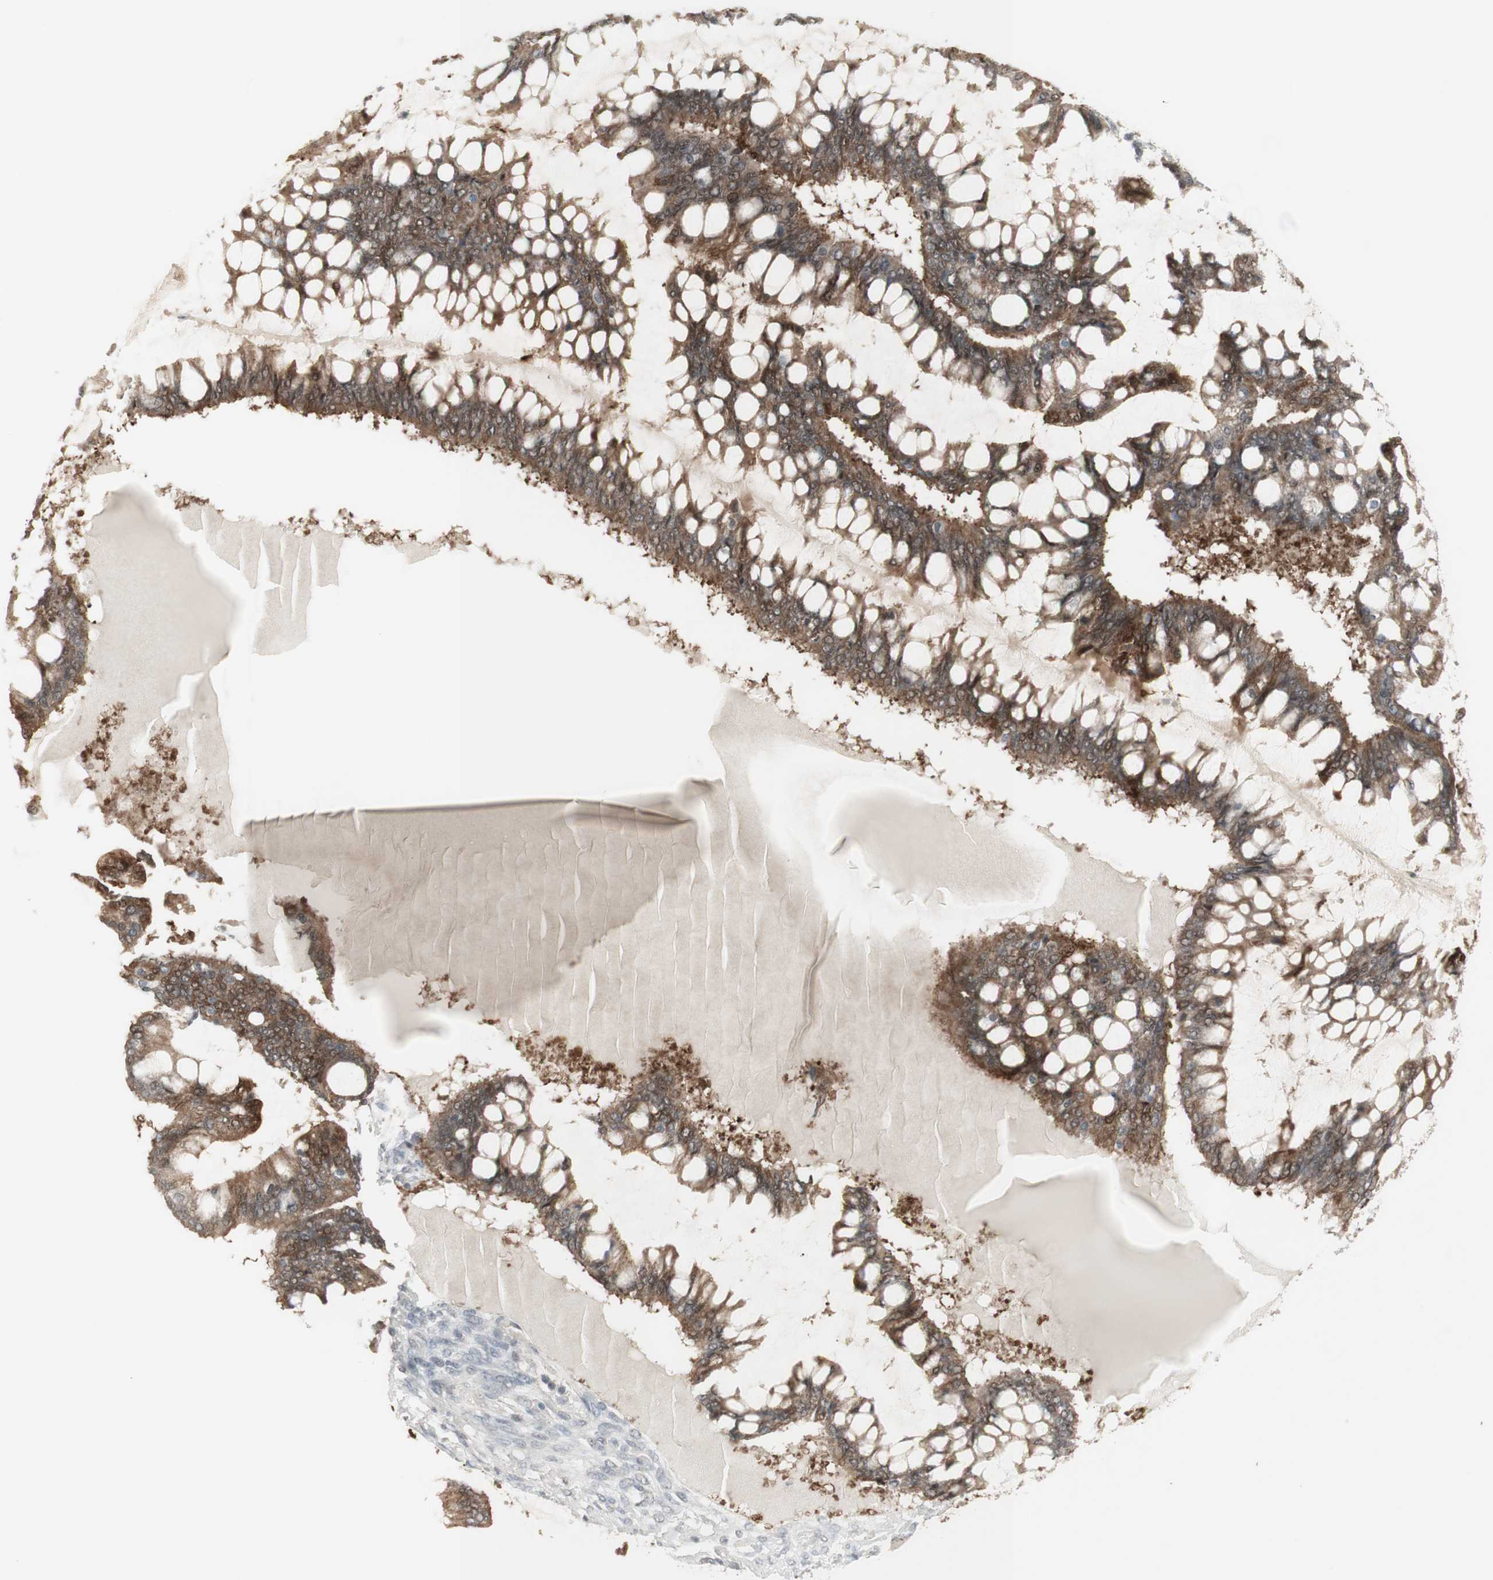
{"staining": {"intensity": "moderate", "quantity": ">75%", "location": "cytoplasmic/membranous"}, "tissue": "ovarian cancer", "cell_type": "Tumor cells", "image_type": "cancer", "snomed": [{"axis": "morphology", "description": "Cystadenocarcinoma, mucinous, NOS"}, {"axis": "topography", "description": "Ovary"}], "caption": "Mucinous cystadenocarcinoma (ovarian) stained with immunohistochemistry (IHC) reveals moderate cytoplasmic/membranous expression in about >75% of tumor cells.", "gene": "C1orf116", "patient": {"sex": "female", "age": 73}}